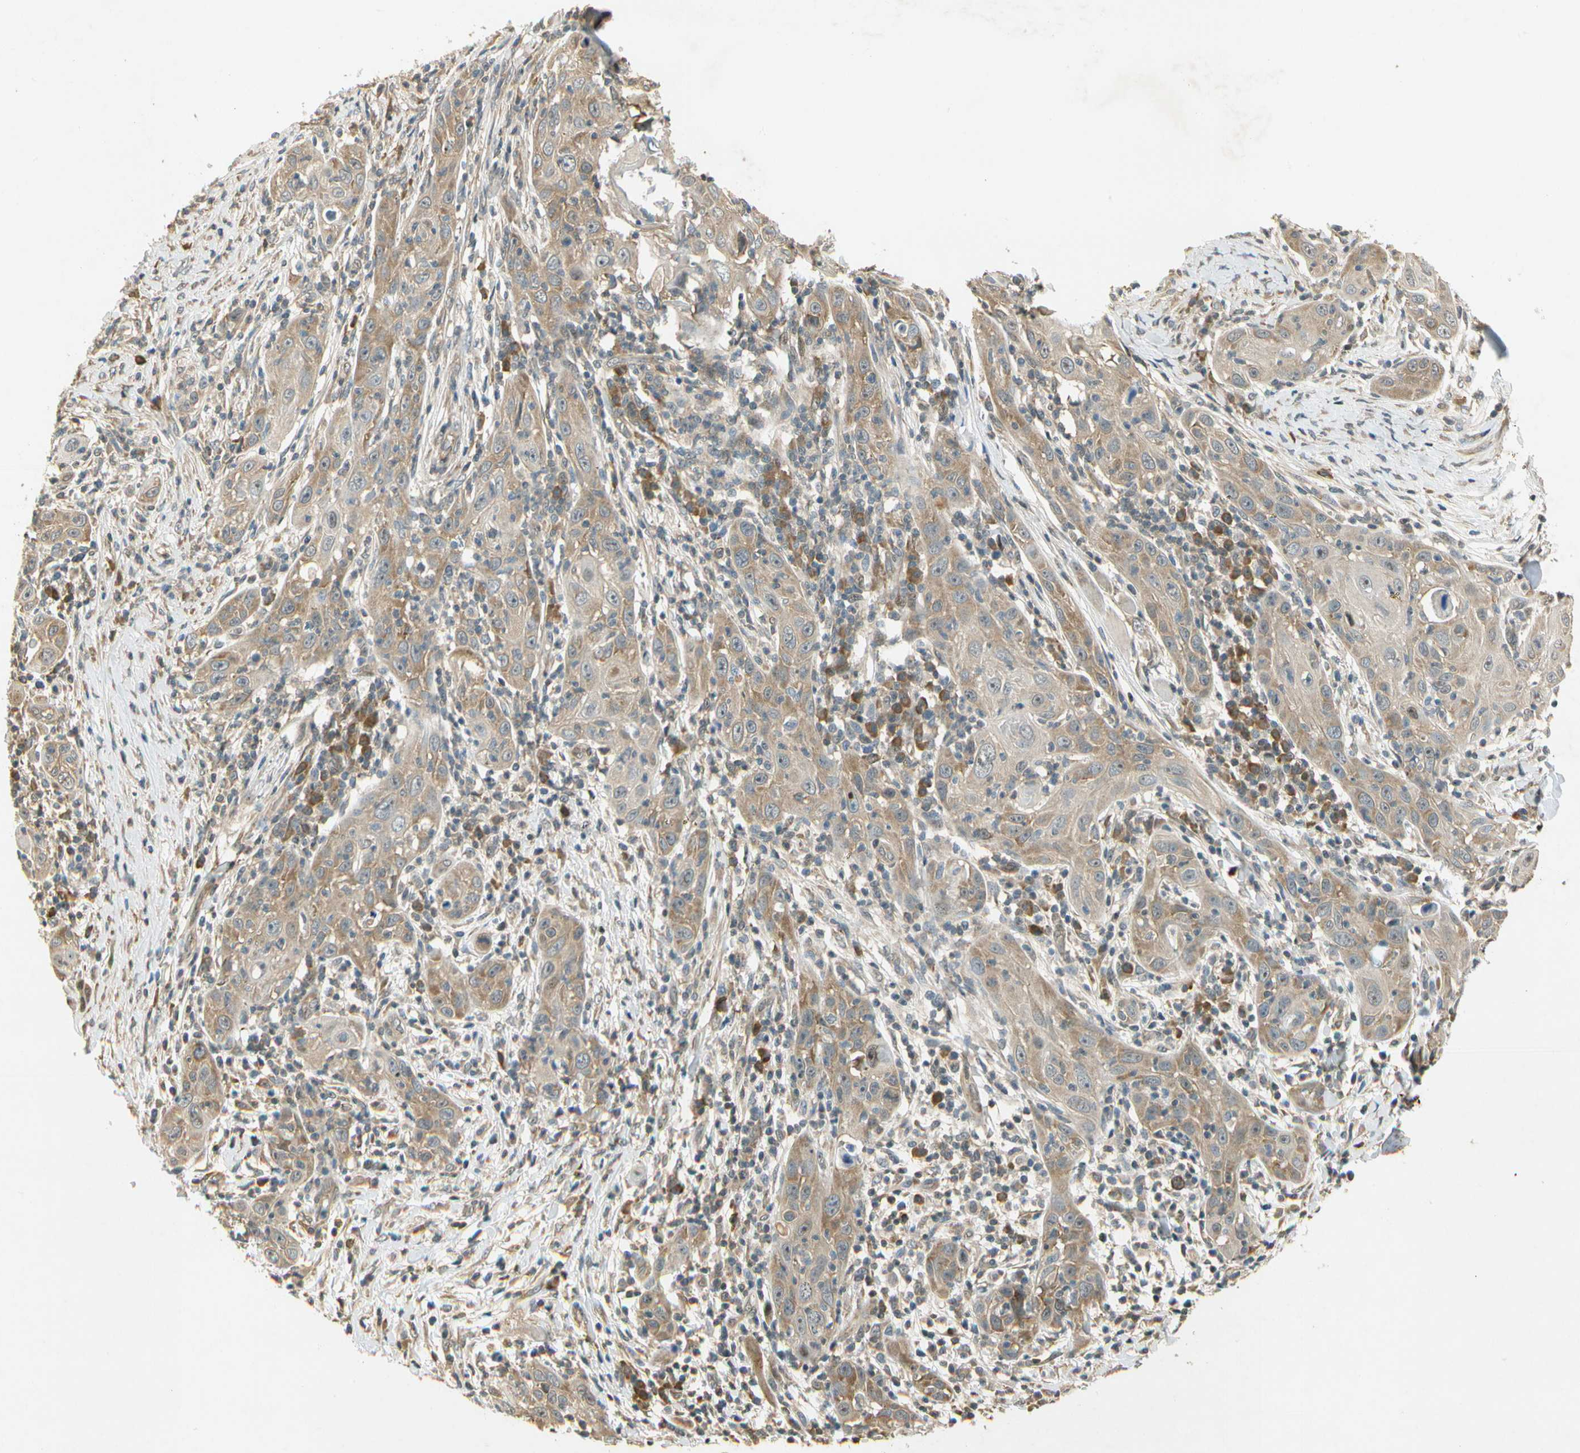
{"staining": {"intensity": "moderate", "quantity": ">75%", "location": "cytoplasmic/membranous"}, "tissue": "skin cancer", "cell_type": "Tumor cells", "image_type": "cancer", "snomed": [{"axis": "morphology", "description": "Squamous cell carcinoma, NOS"}, {"axis": "topography", "description": "Skin"}], "caption": "An IHC histopathology image of neoplastic tissue is shown. Protein staining in brown highlights moderate cytoplasmic/membranous positivity in skin cancer within tumor cells. The protein is stained brown, and the nuclei are stained in blue (DAB (3,3'-diaminobenzidine) IHC with brightfield microscopy, high magnification).", "gene": "EIF1AX", "patient": {"sex": "female", "age": 88}}